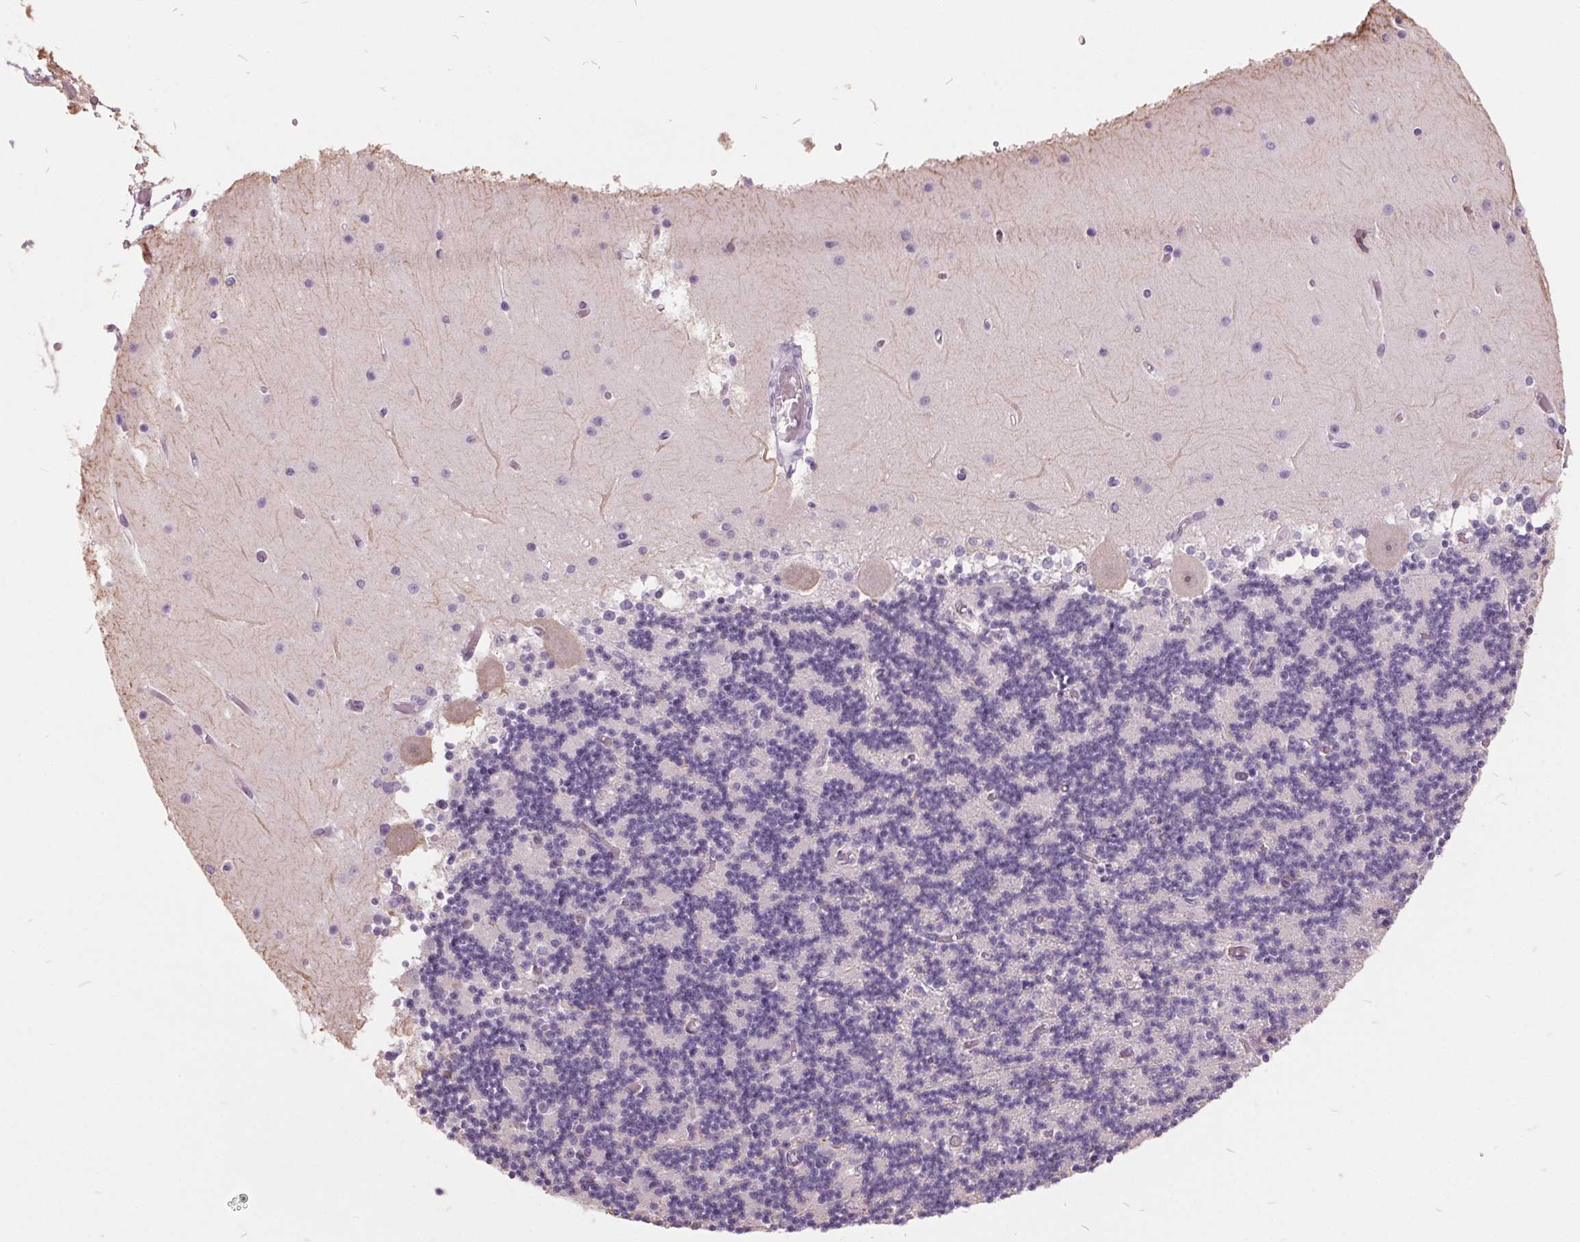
{"staining": {"intensity": "negative", "quantity": "none", "location": "none"}, "tissue": "cerebellum", "cell_type": "Cells in granular layer", "image_type": "normal", "snomed": [{"axis": "morphology", "description": "Normal tissue, NOS"}, {"axis": "topography", "description": "Cerebellum"}], "caption": "DAB immunohistochemical staining of normal human cerebellum shows no significant positivity in cells in granular layer. (DAB (3,3'-diaminobenzidine) IHC, high magnification).", "gene": "ODAD2", "patient": {"sex": "female", "age": 28}}